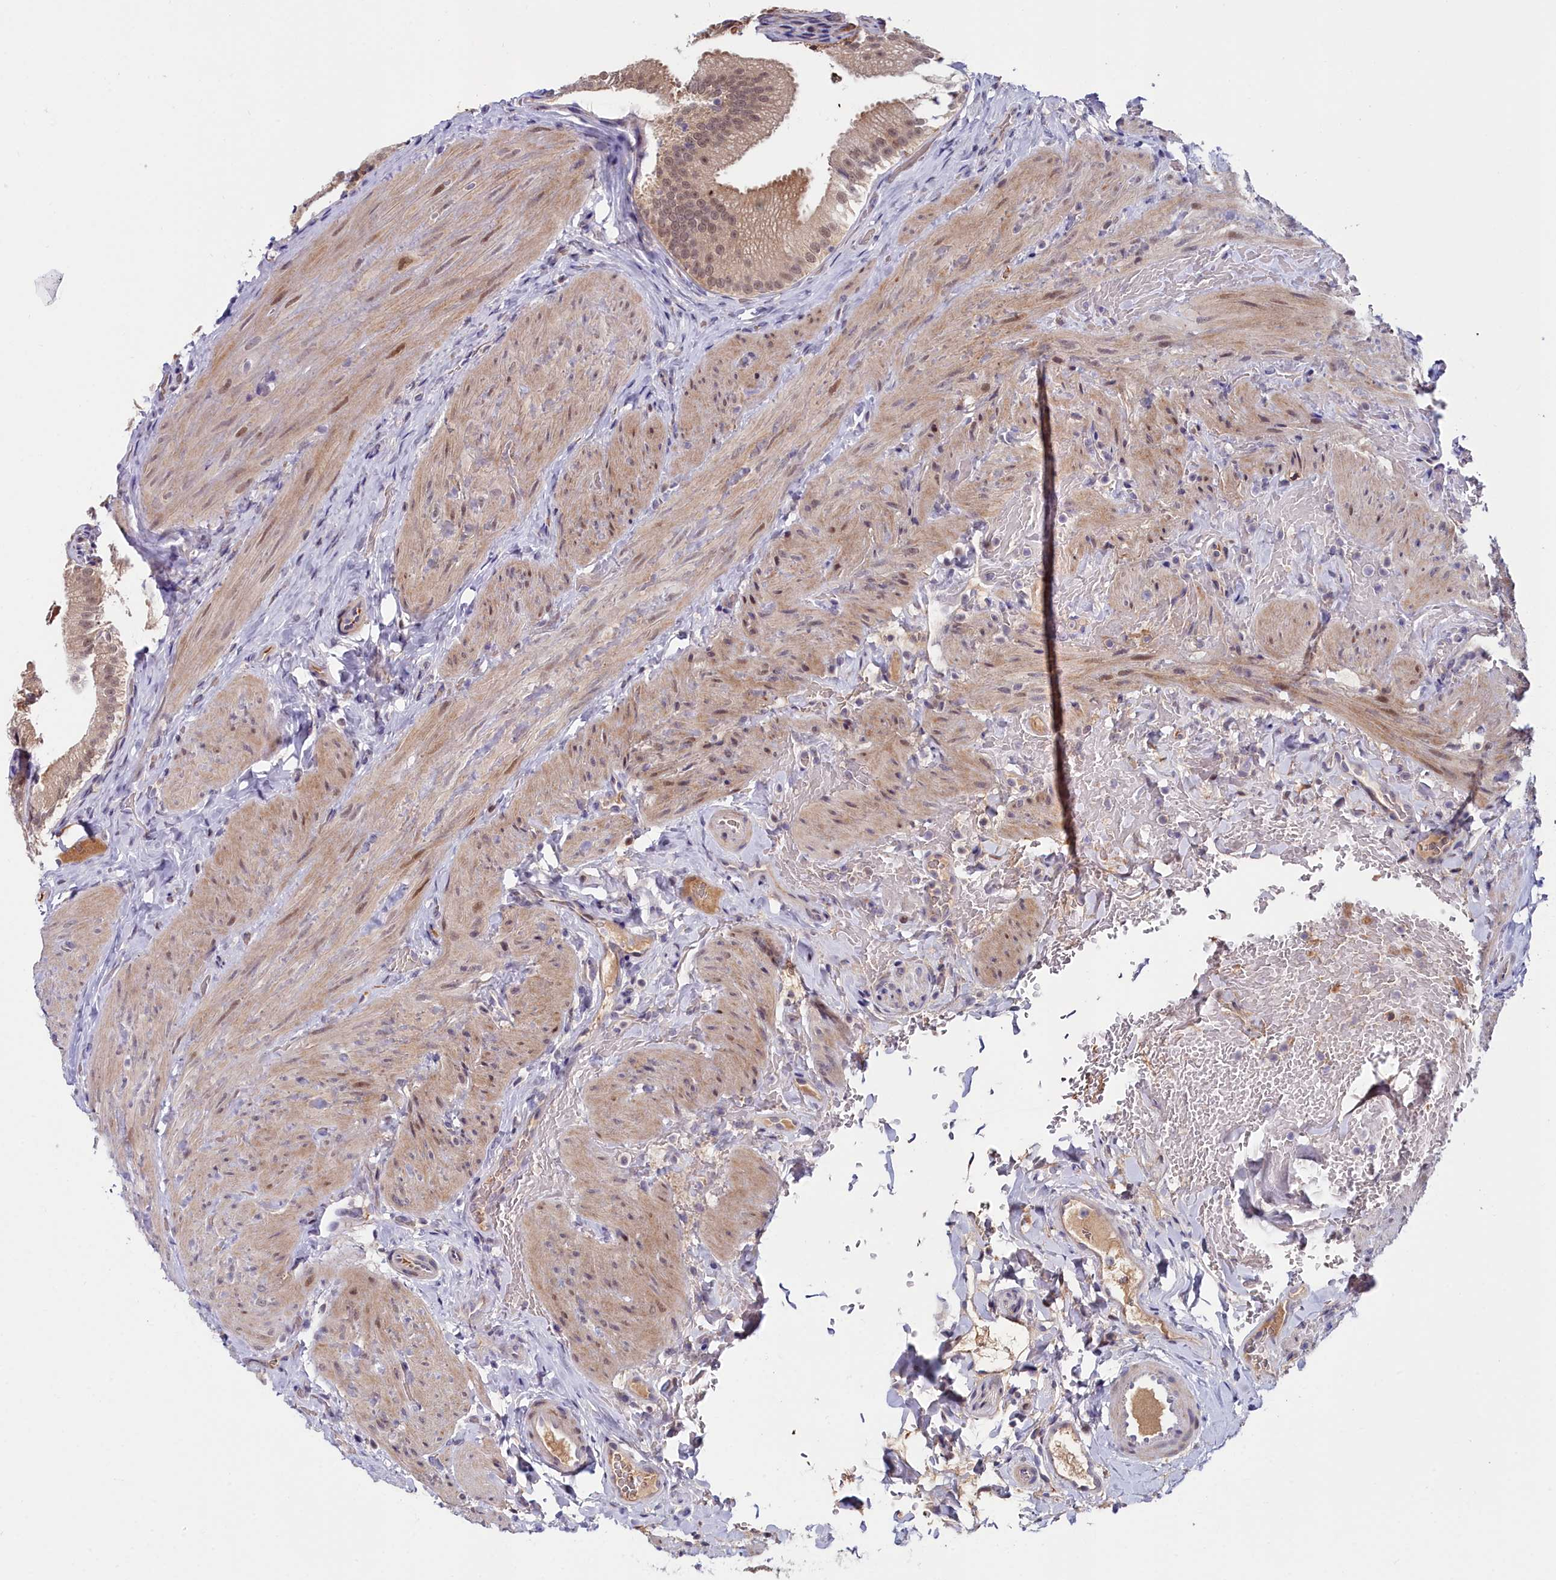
{"staining": {"intensity": "moderate", "quantity": ">75%", "location": "cytoplasmic/membranous,nuclear"}, "tissue": "gallbladder", "cell_type": "Glandular cells", "image_type": "normal", "snomed": [{"axis": "morphology", "description": "Normal tissue, NOS"}, {"axis": "topography", "description": "Gallbladder"}], "caption": "Protein expression by immunohistochemistry (IHC) demonstrates moderate cytoplasmic/membranous,nuclear expression in approximately >75% of glandular cells in unremarkable gallbladder.", "gene": "KCTD18", "patient": {"sex": "female", "age": 30}}